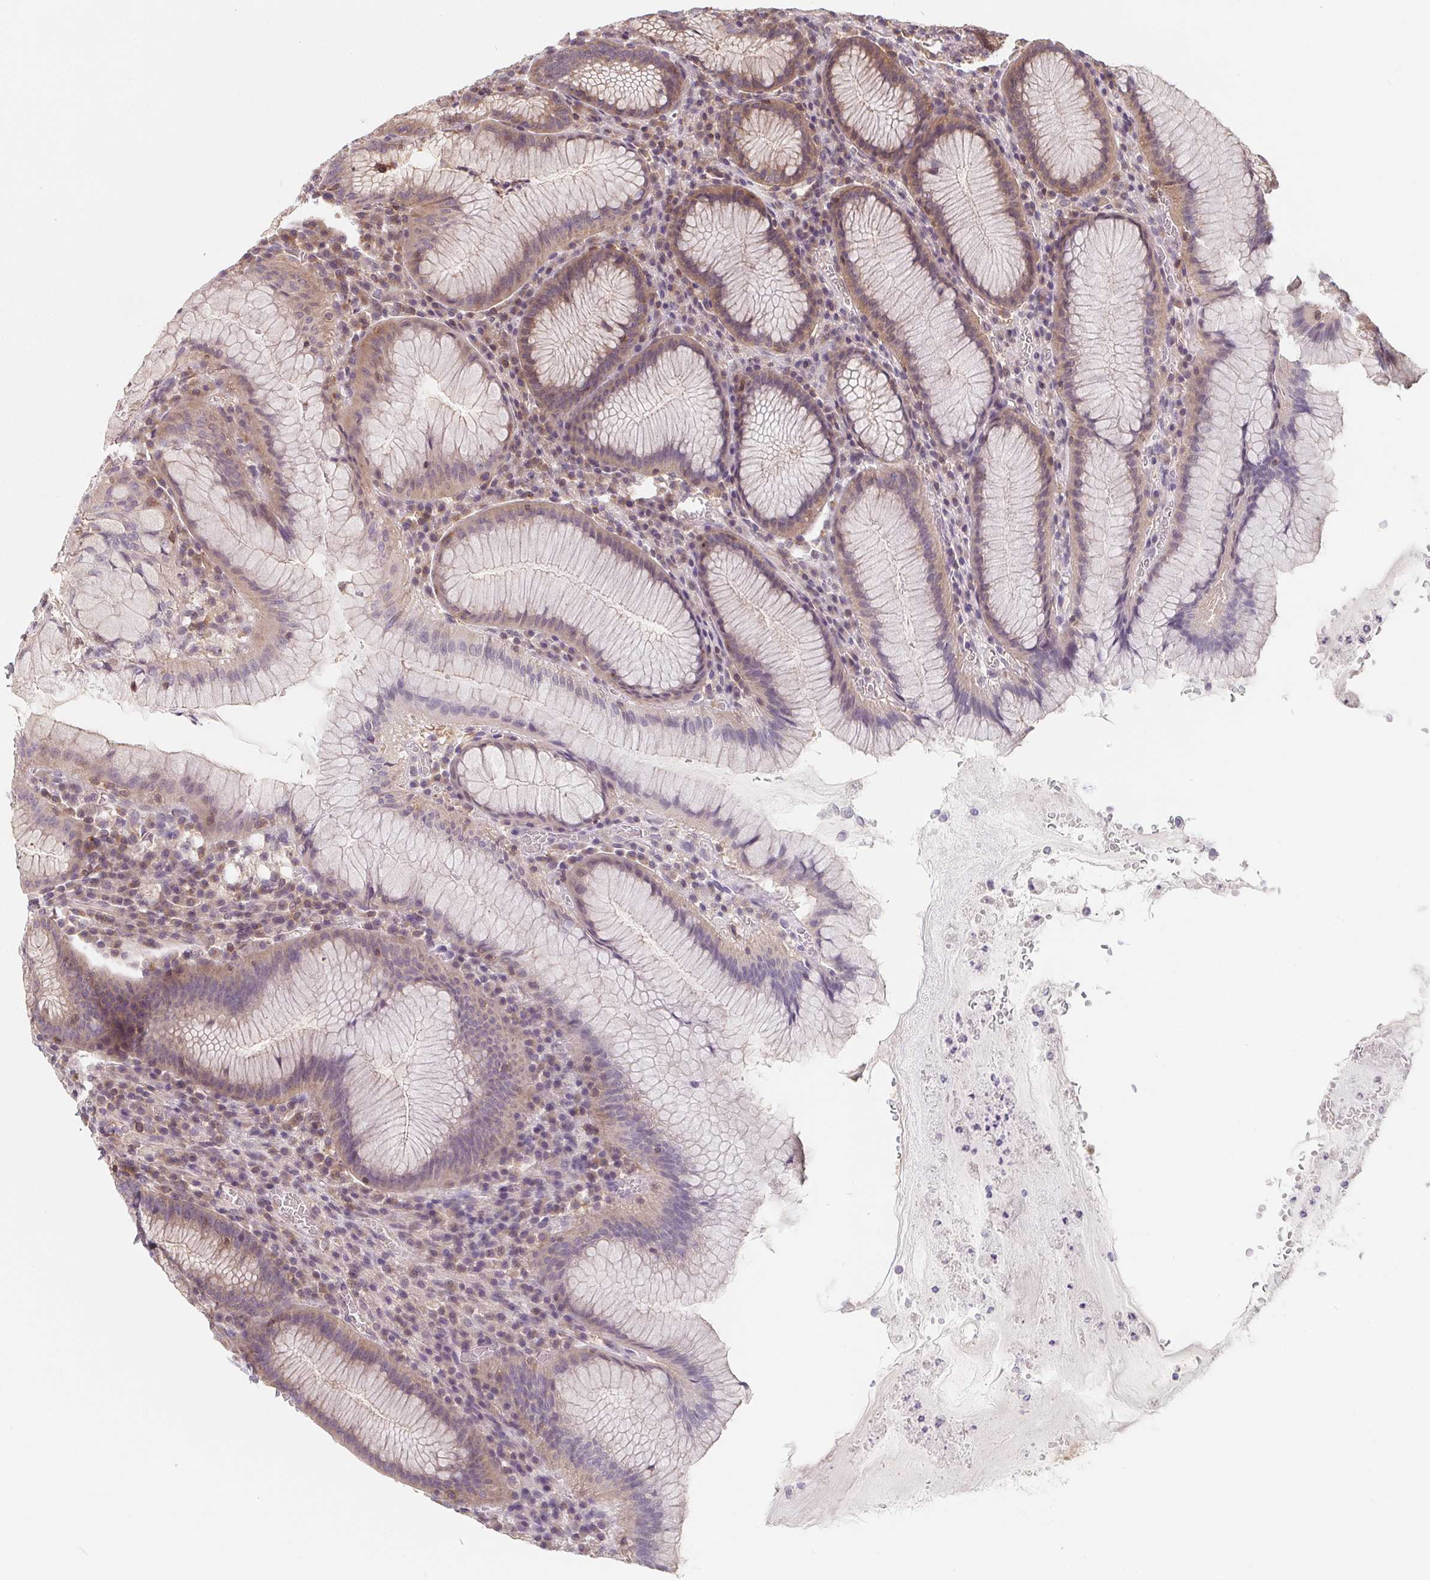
{"staining": {"intensity": "weak", "quantity": "25%-75%", "location": "cytoplasmic/membranous"}, "tissue": "stomach", "cell_type": "Glandular cells", "image_type": "normal", "snomed": [{"axis": "morphology", "description": "Normal tissue, NOS"}, {"axis": "topography", "description": "Stomach"}], "caption": "The micrograph displays a brown stain indicating the presence of a protein in the cytoplasmic/membranous of glandular cells in stomach.", "gene": "ANKRD13A", "patient": {"sex": "male", "age": 55}}